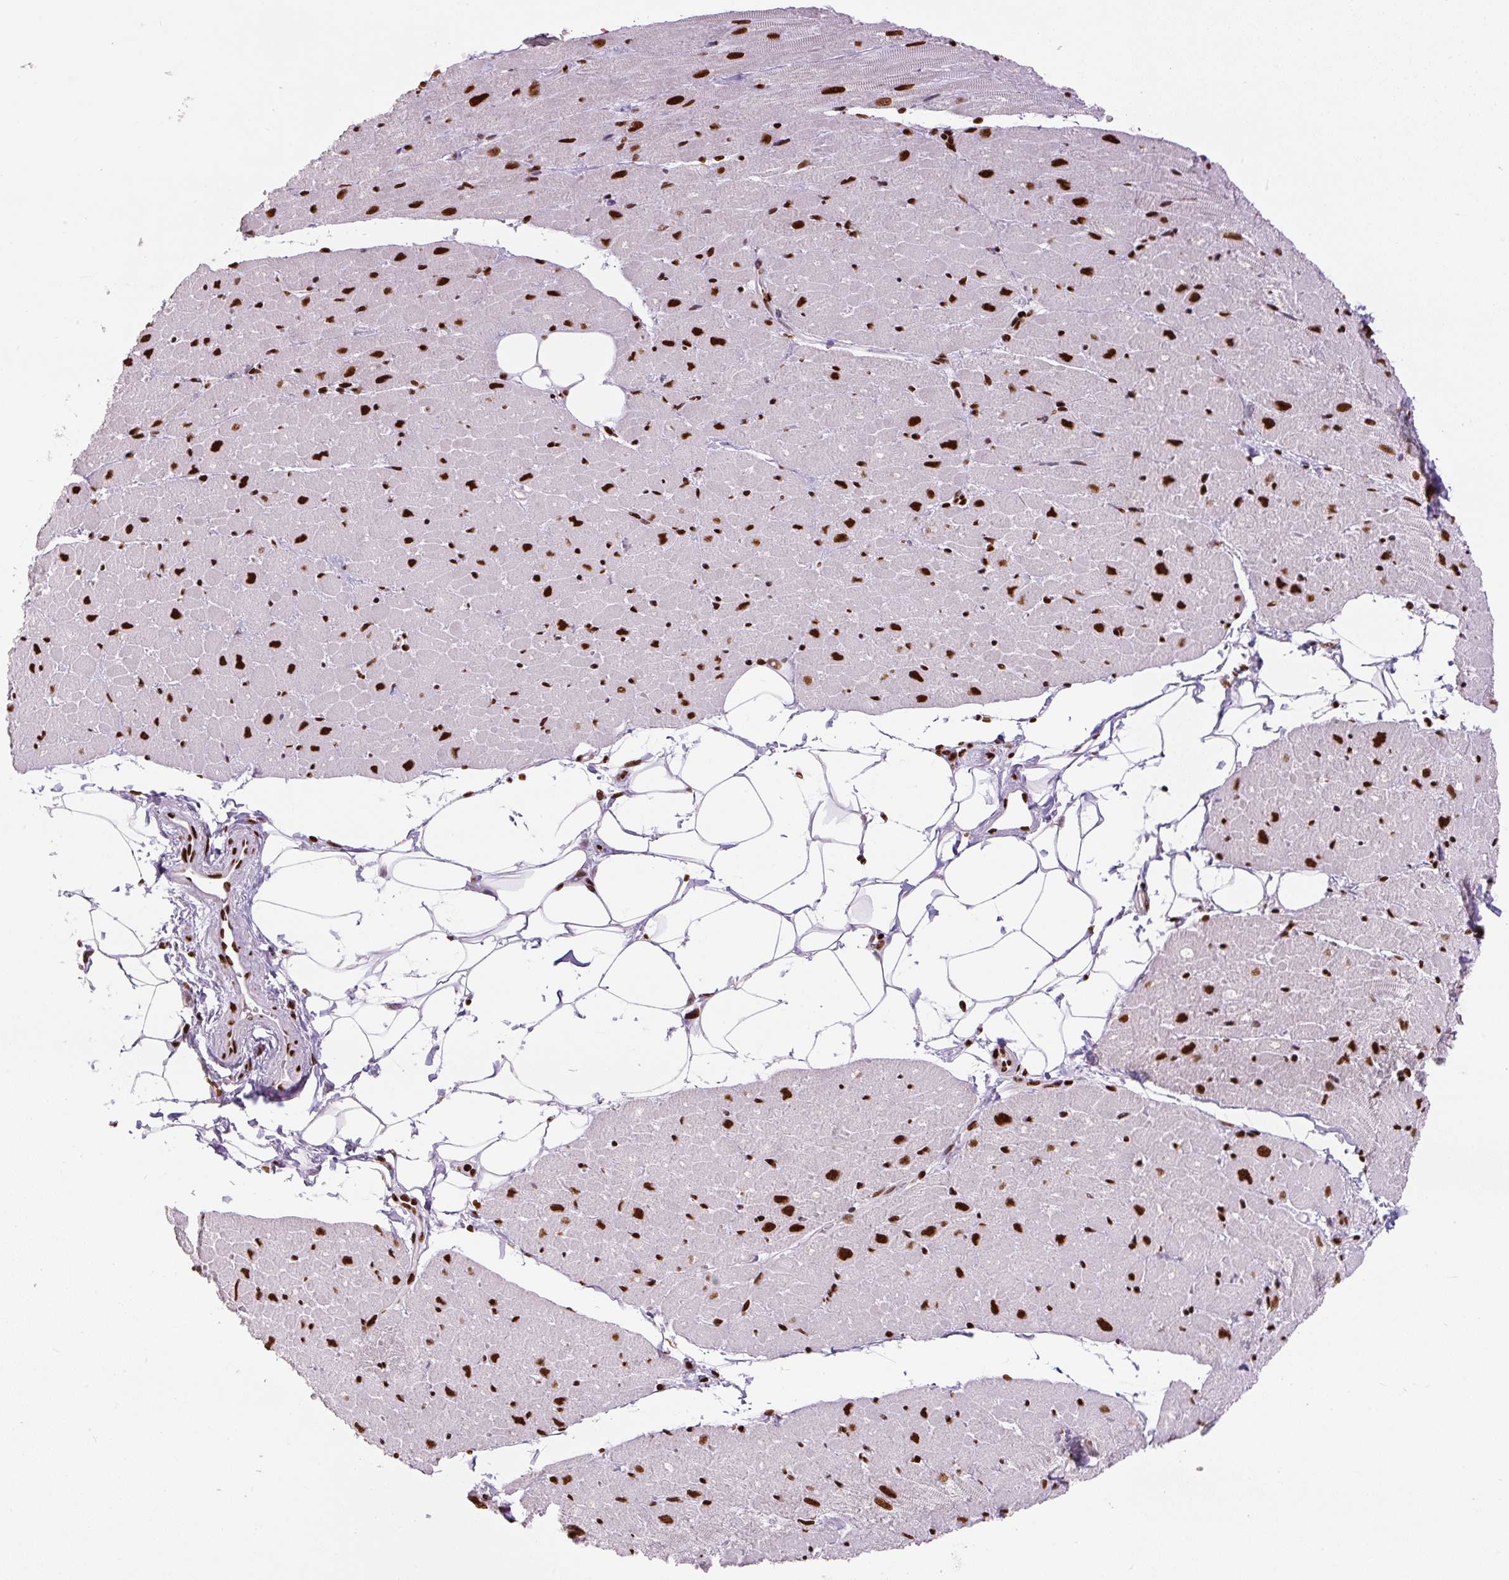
{"staining": {"intensity": "strong", "quantity": ">75%", "location": "nuclear"}, "tissue": "heart muscle", "cell_type": "Cardiomyocytes", "image_type": "normal", "snomed": [{"axis": "morphology", "description": "Normal tissue, NOS"}, {"axis": "topography", "description": "Heart"}], "caption": "Benign heart muscle displays strong nuclear positivity in about >75% of cardiomyocytes, visualized by immunohistochemistry.", "gene": "FUS", "patient": {"sex": "male", "age": 62}}